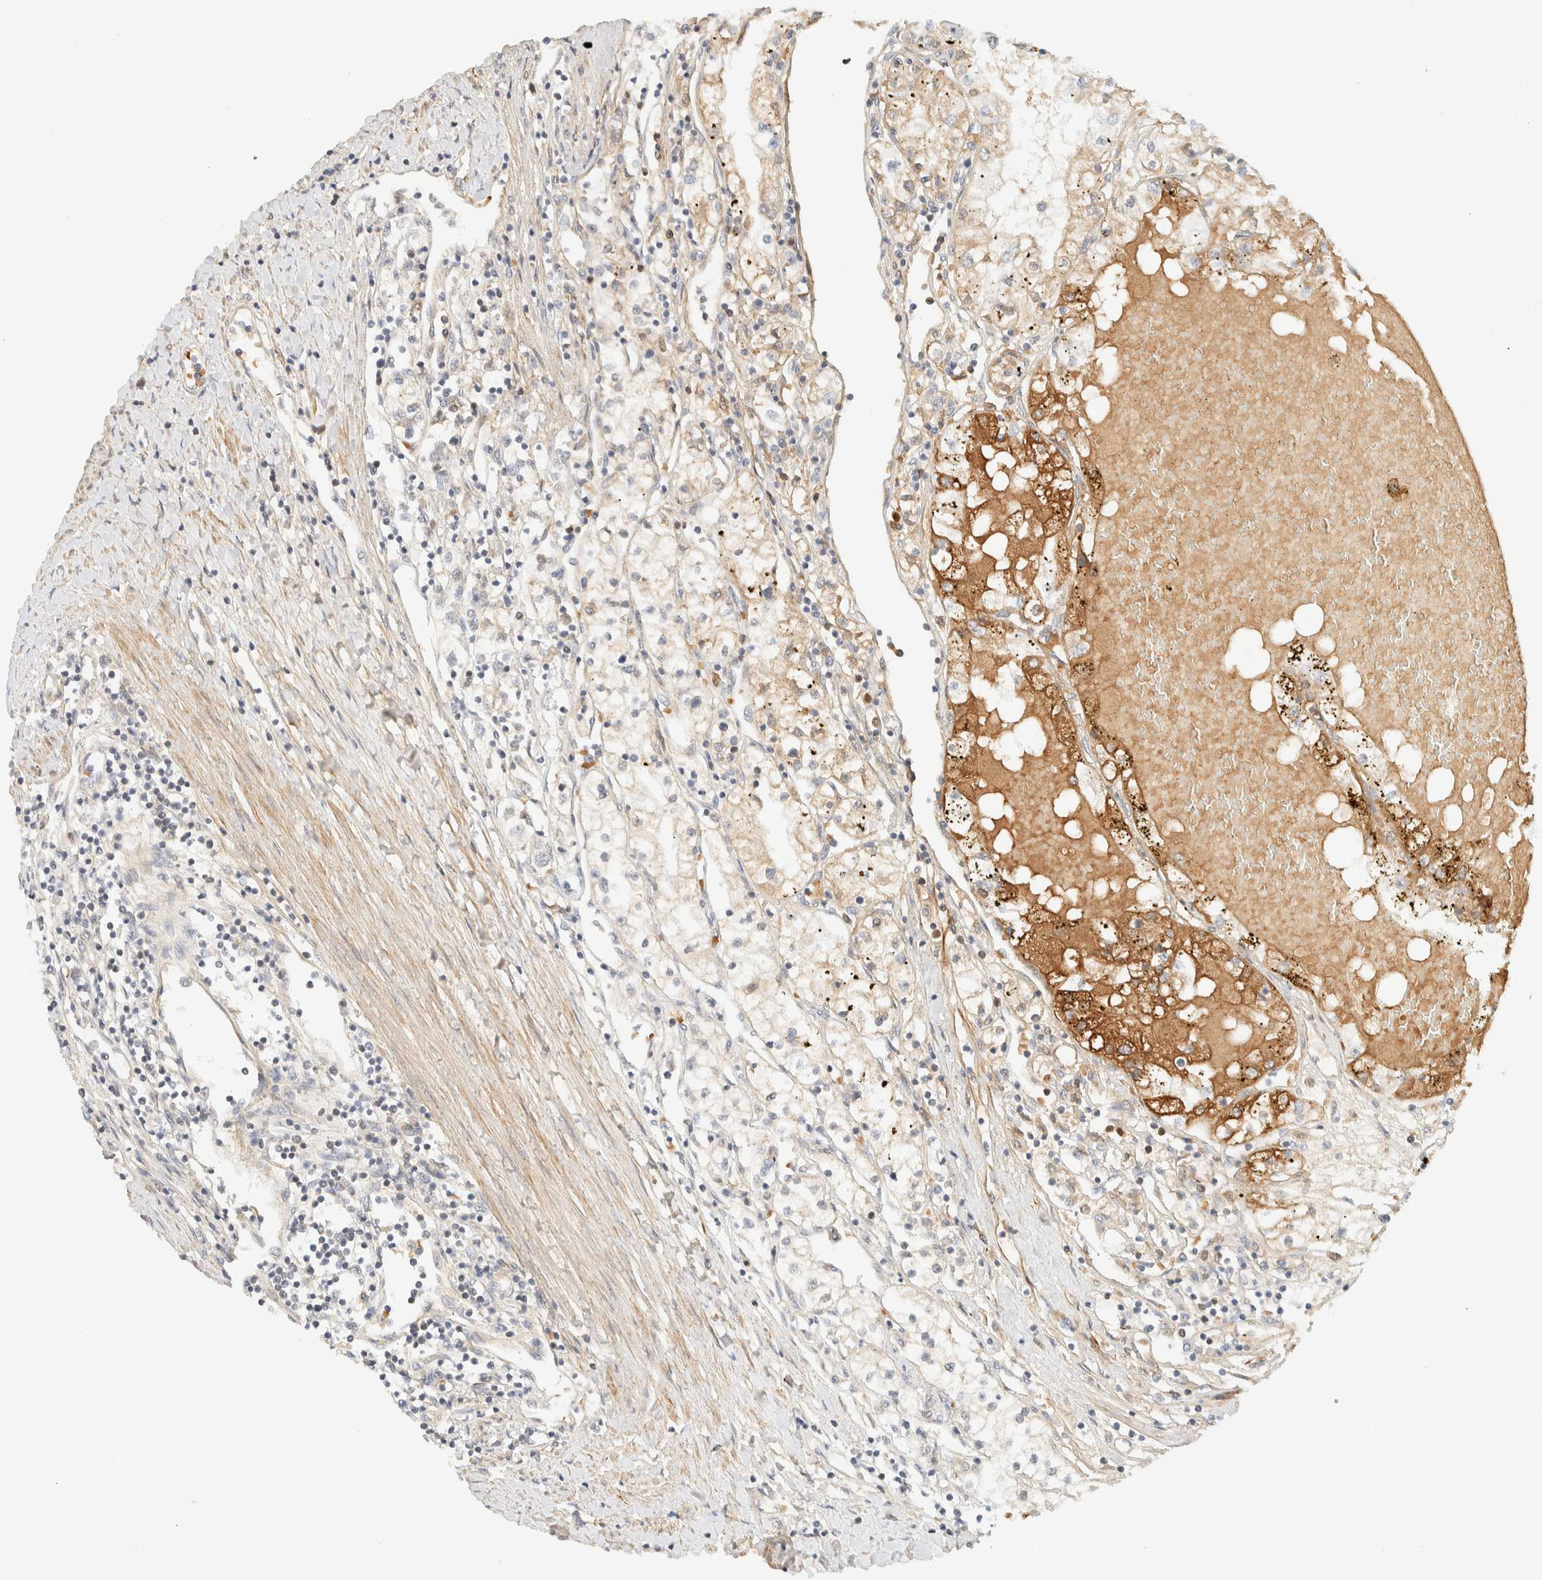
{"staining": {"intensity": "weak", "quantity": "<25%", "location": "cytoplasmic/membranous"}, "tissue": "renal cancer", "cell_type": "Tumor cells", "image_type": "cancer", "snomed": [{"axis": "morphology", "description": "Adenocarcinoma, NOS"}, {"axis": "topography", "description": "Kidney"}], "caption": "This is a photomicrograph of IHC staining of renal cancer (adenocarcinoma), which shows no expression in tumor cells.", "gene": "TNK1", "patient": {"sex": "male", "age": 68}}